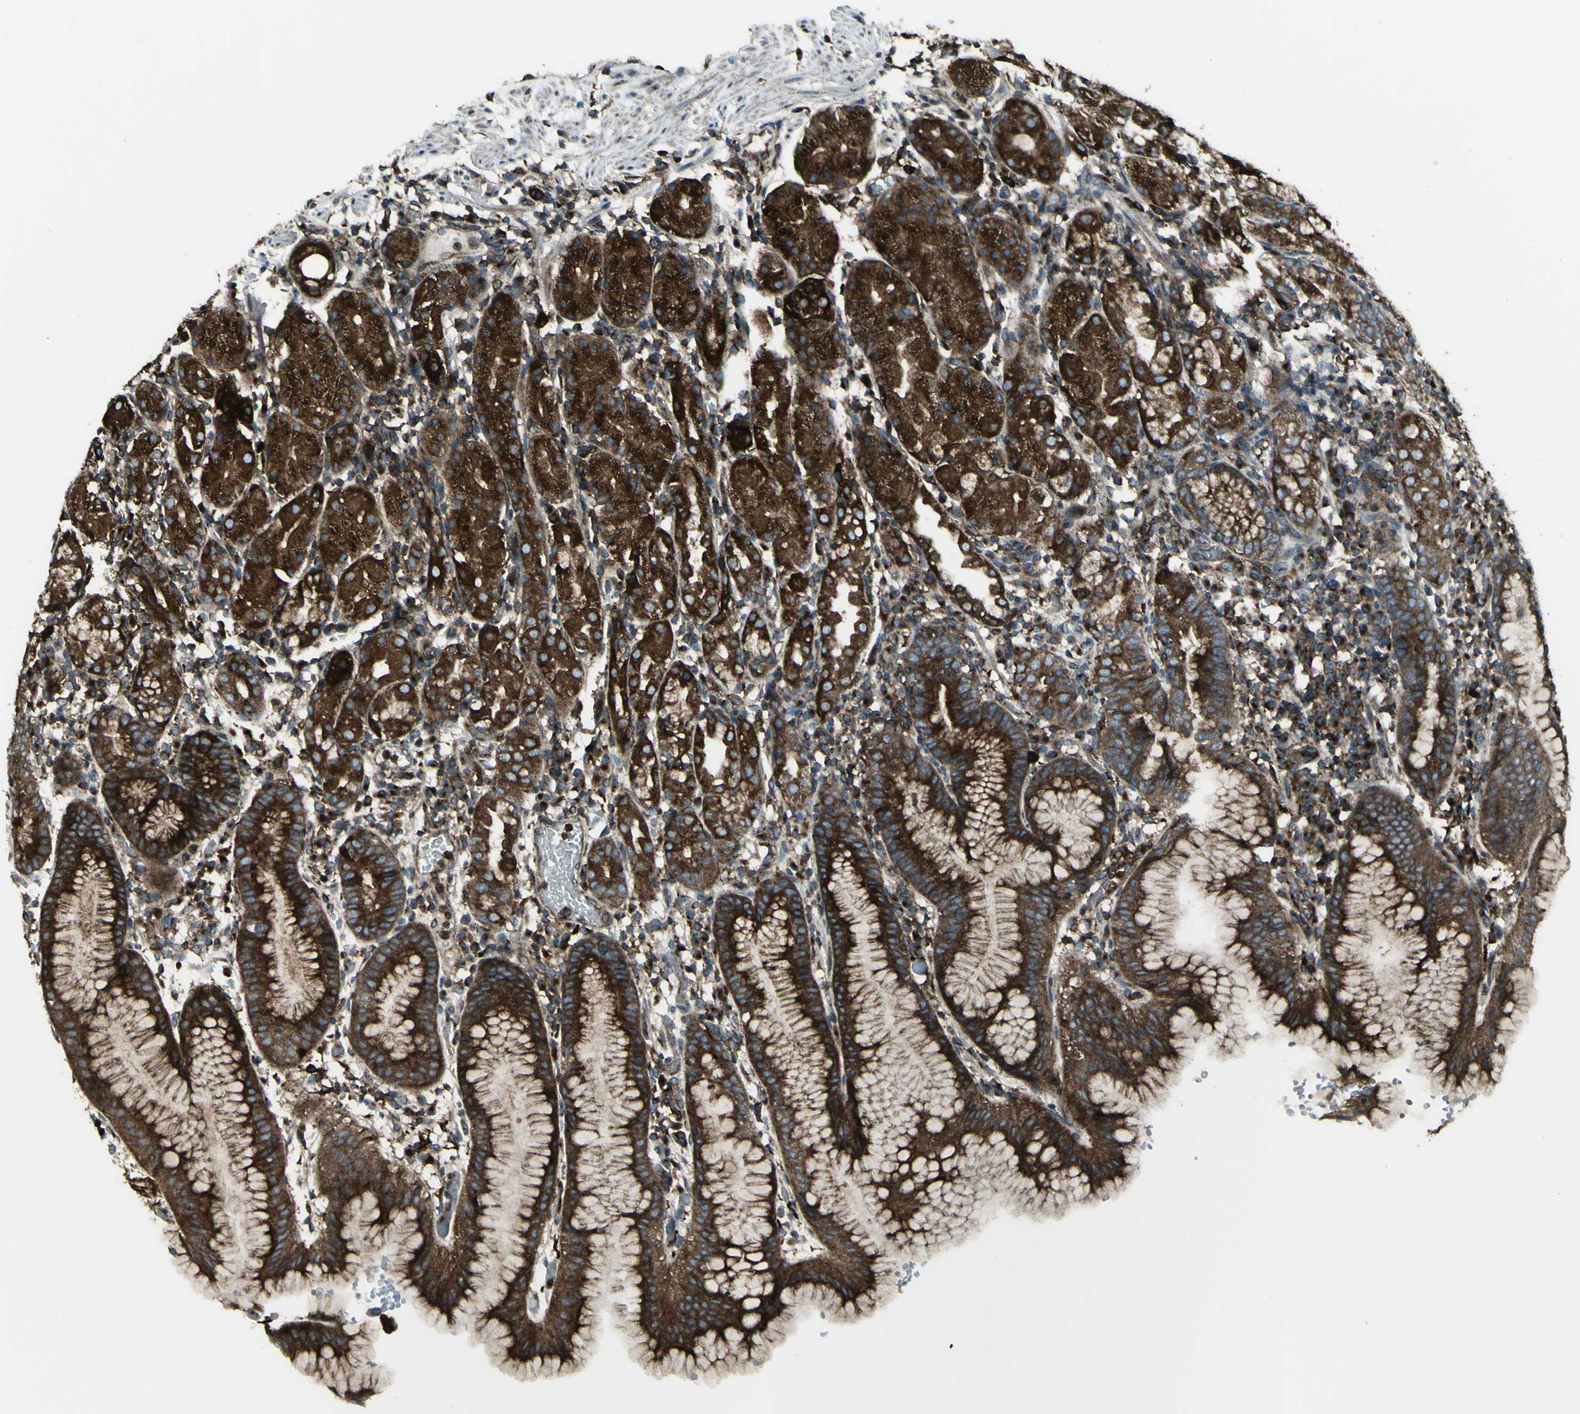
{"staining": {"intensity": "strong", "quantity": ">75%", "location": "cytoplasmic/membranous"}, "tissue": "stomach", "cell_type": "Glandular cells", "image_type": "normal", "snomed": [{"axis": "morphology", "description": "Normal tissue, NOS"}, {"axis": "topography", "description": "Stomach"}, {"axis": "topography", "description": "Stomach, lower"}], "caption": "The photomicrograph shows staining of benign stomach, revealing strong cytoplasmic/membranous protein expression (brown color) within glandular cells. Nuclei are stained in blue.", "gene": "NAPA", "patient": {"sex": "female", "age": 75}}